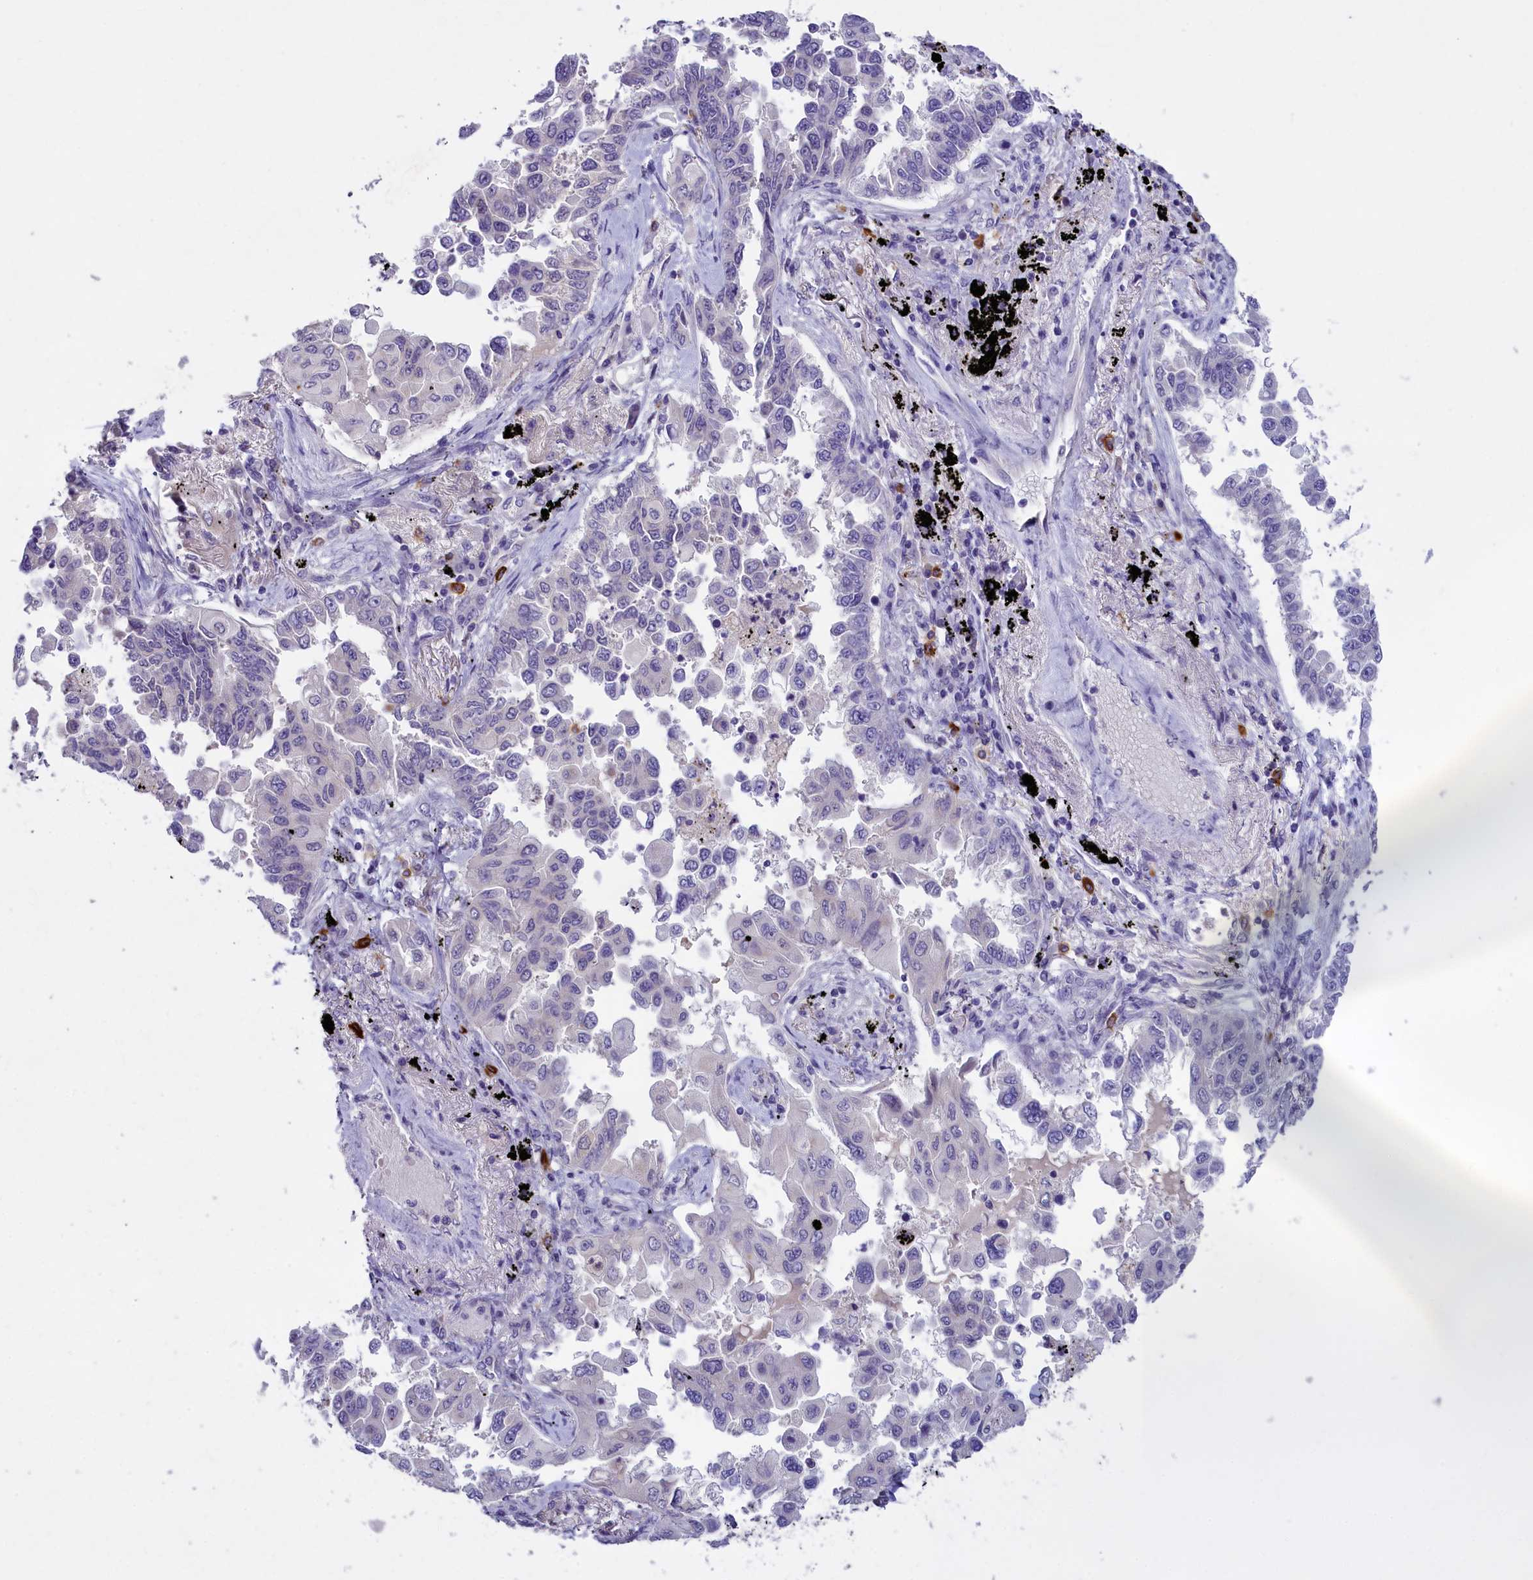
{"staining": {"intensity": "negative", "quantity": "none", "location": "none"}, "tissue": "lung cancer", "cell_type": "Tumor cells", "image_type": "cancer", "snomed": [{"axis": "morphology", "description": "Adenocarcinoma, NOS"}, {"axis": "topography", "description": "Lung"}], "caption": "Immunohistochemistry image of human adenocarcinoma (lung) stained for a protein (brown), which shows no staining in tumor cells. (DAB (3,3'-diaminobenzidine) IHC, high magnification).", "gene": "ENPP6", "patient": {"sex": "female", "age": 67}}